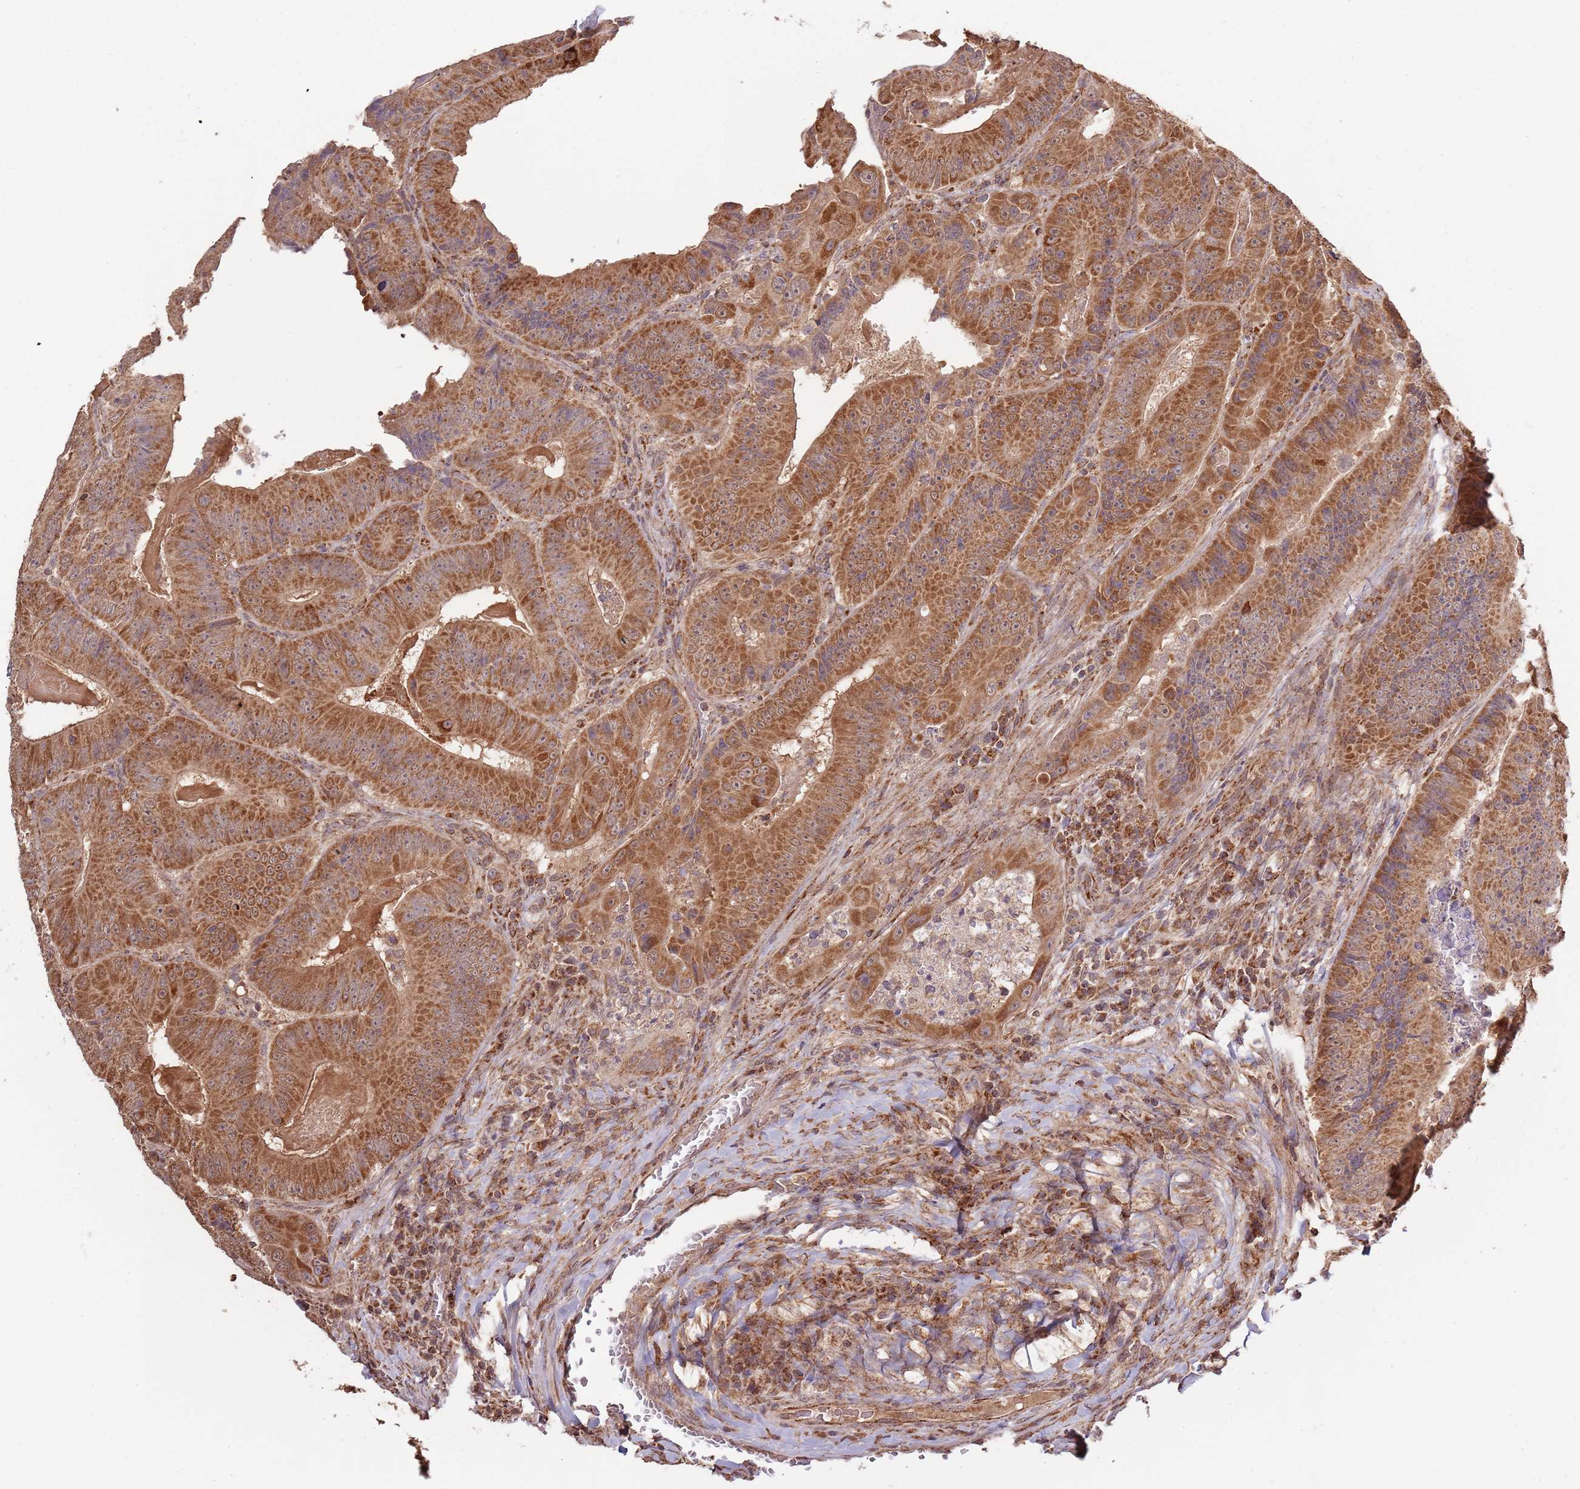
{"staining": {"intensity": "strong", "quantity": ">75%", "location": "cytoplasmic/membranous"}, "tissue": "colorectal cancer", "cell_type": "Tumor cells", "image_type": "cancer", "snomed": [{"axis": "morphology", "description": "Adenocarcinoma, NOS"}, {"axis": "topography", "description": "Colon"}], "caption": "Protein positivity by immunohistochemistry exhibits strong cytoplasmic/membranous staining in approximately >75% of tumor cells in adenocarcinoma (colorectal).", "gene": "IL17RD", "patient": {"sex": "female", "age": 86}}